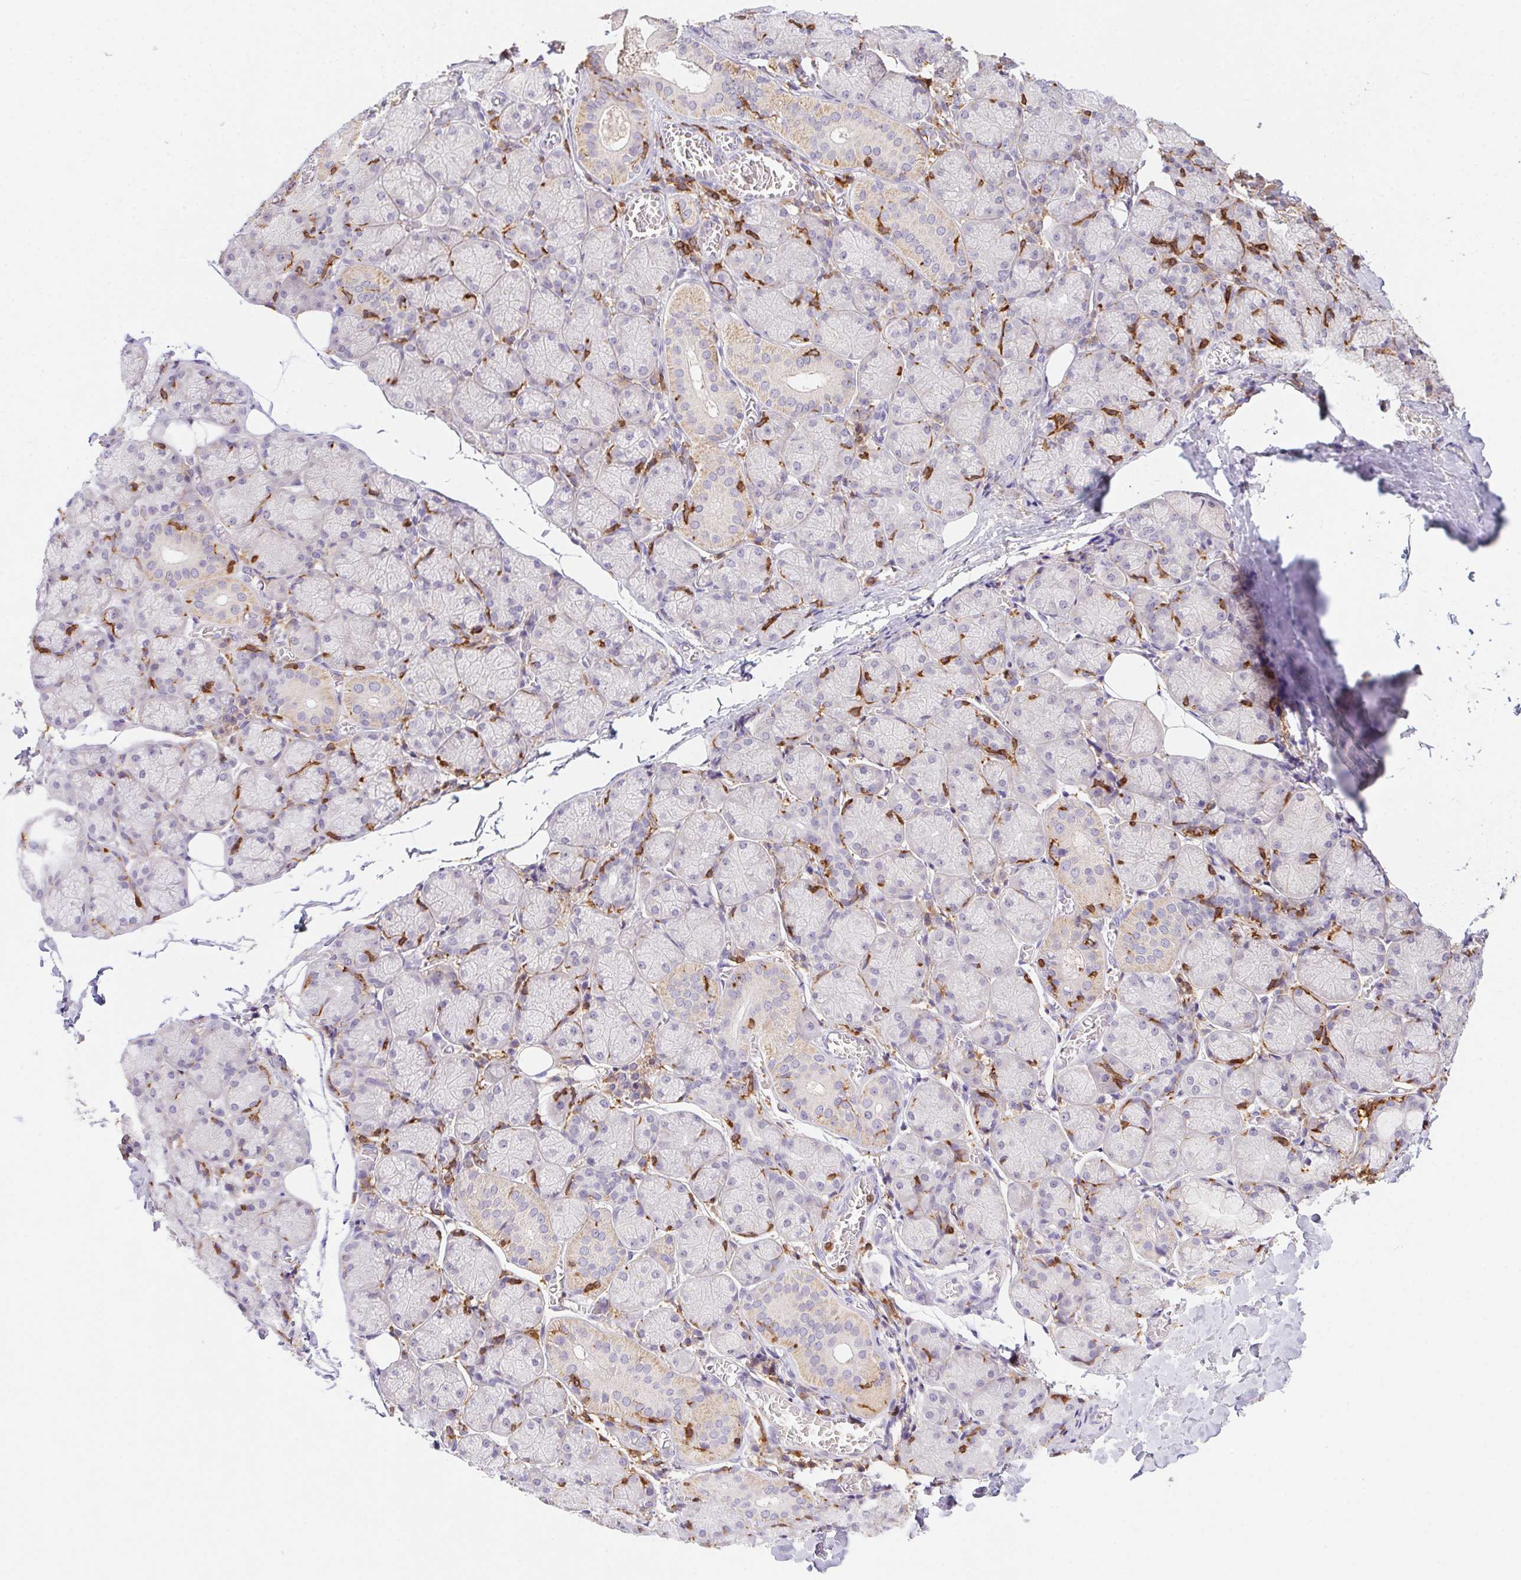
{"staining": {"intensity": "weak", "quantity": "<25%", "location": "cytoplasmic/membranous"}, "tissue": "salivary gland", "cell_type": "Glandular cells", "image_type": "normal", "snomed": [{"axis": "morphology", "description": "Normal tissue, NOS"}, {"axis": "topography", "description": "Salivary gland"}], "caption": "An IHC image of normal salivary gland is shown. There is no staining in glandular cells of salivary gland.", "gene": "APBB1IP", "patient": {"sex": "female", "age": 24}}